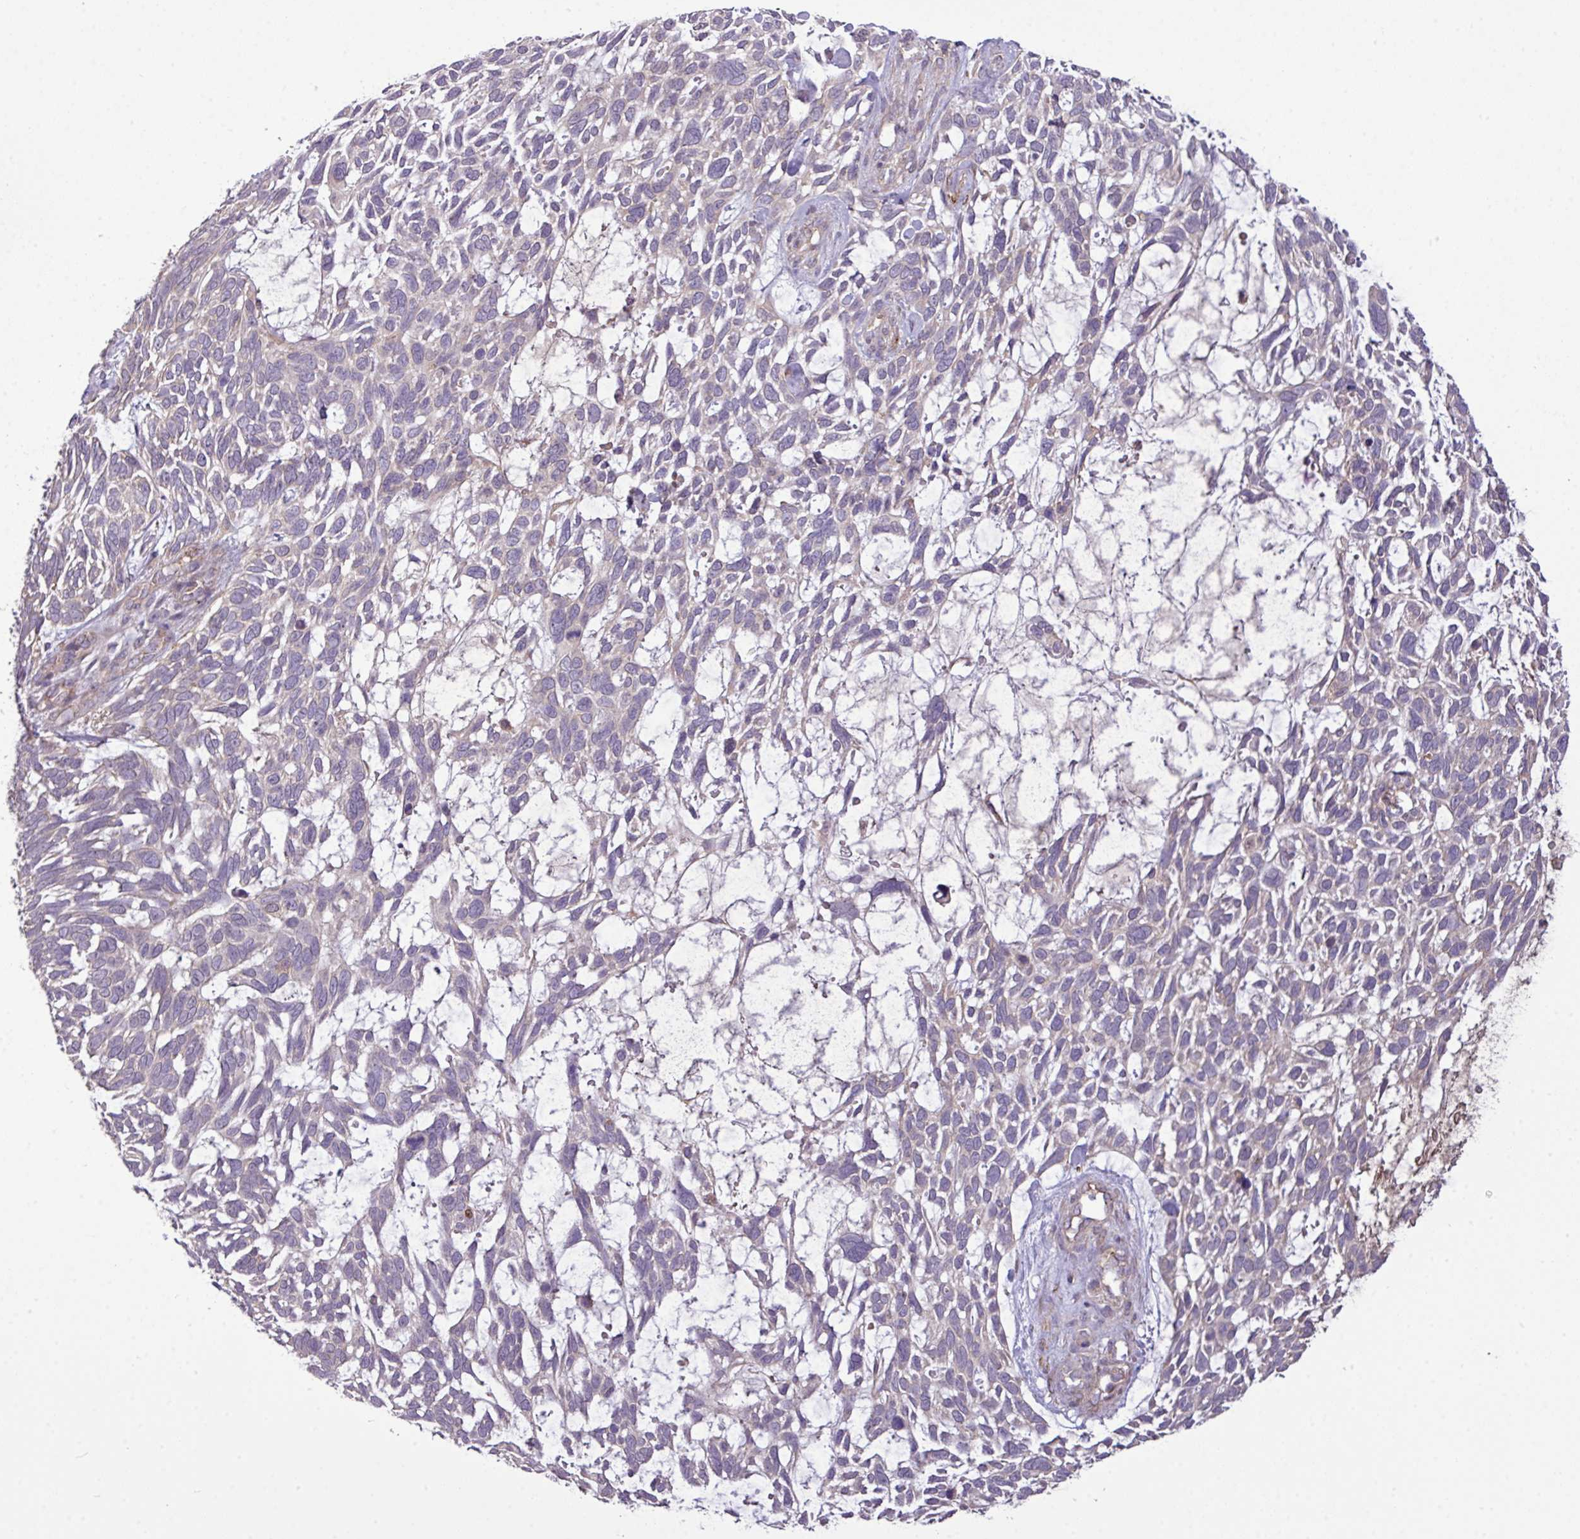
{"staining": {"intensity": "negative", "quantity": "none", "location": "none"}, "tissue": "skin cancer", "cell_type": "Tumor cells", "image_type": "cancer", "snomed": [{"axis": "morphology", "description": "Basal cell carcinoma"}, {"axis": "topography", "description": "Skin"}], "caption": "Histopathology image shows no protein expression in tumor cells of basal cell carcinoma (skin) tissue.", "gene": "XIAP", "patient": {"sex": "male", "age": 88}}